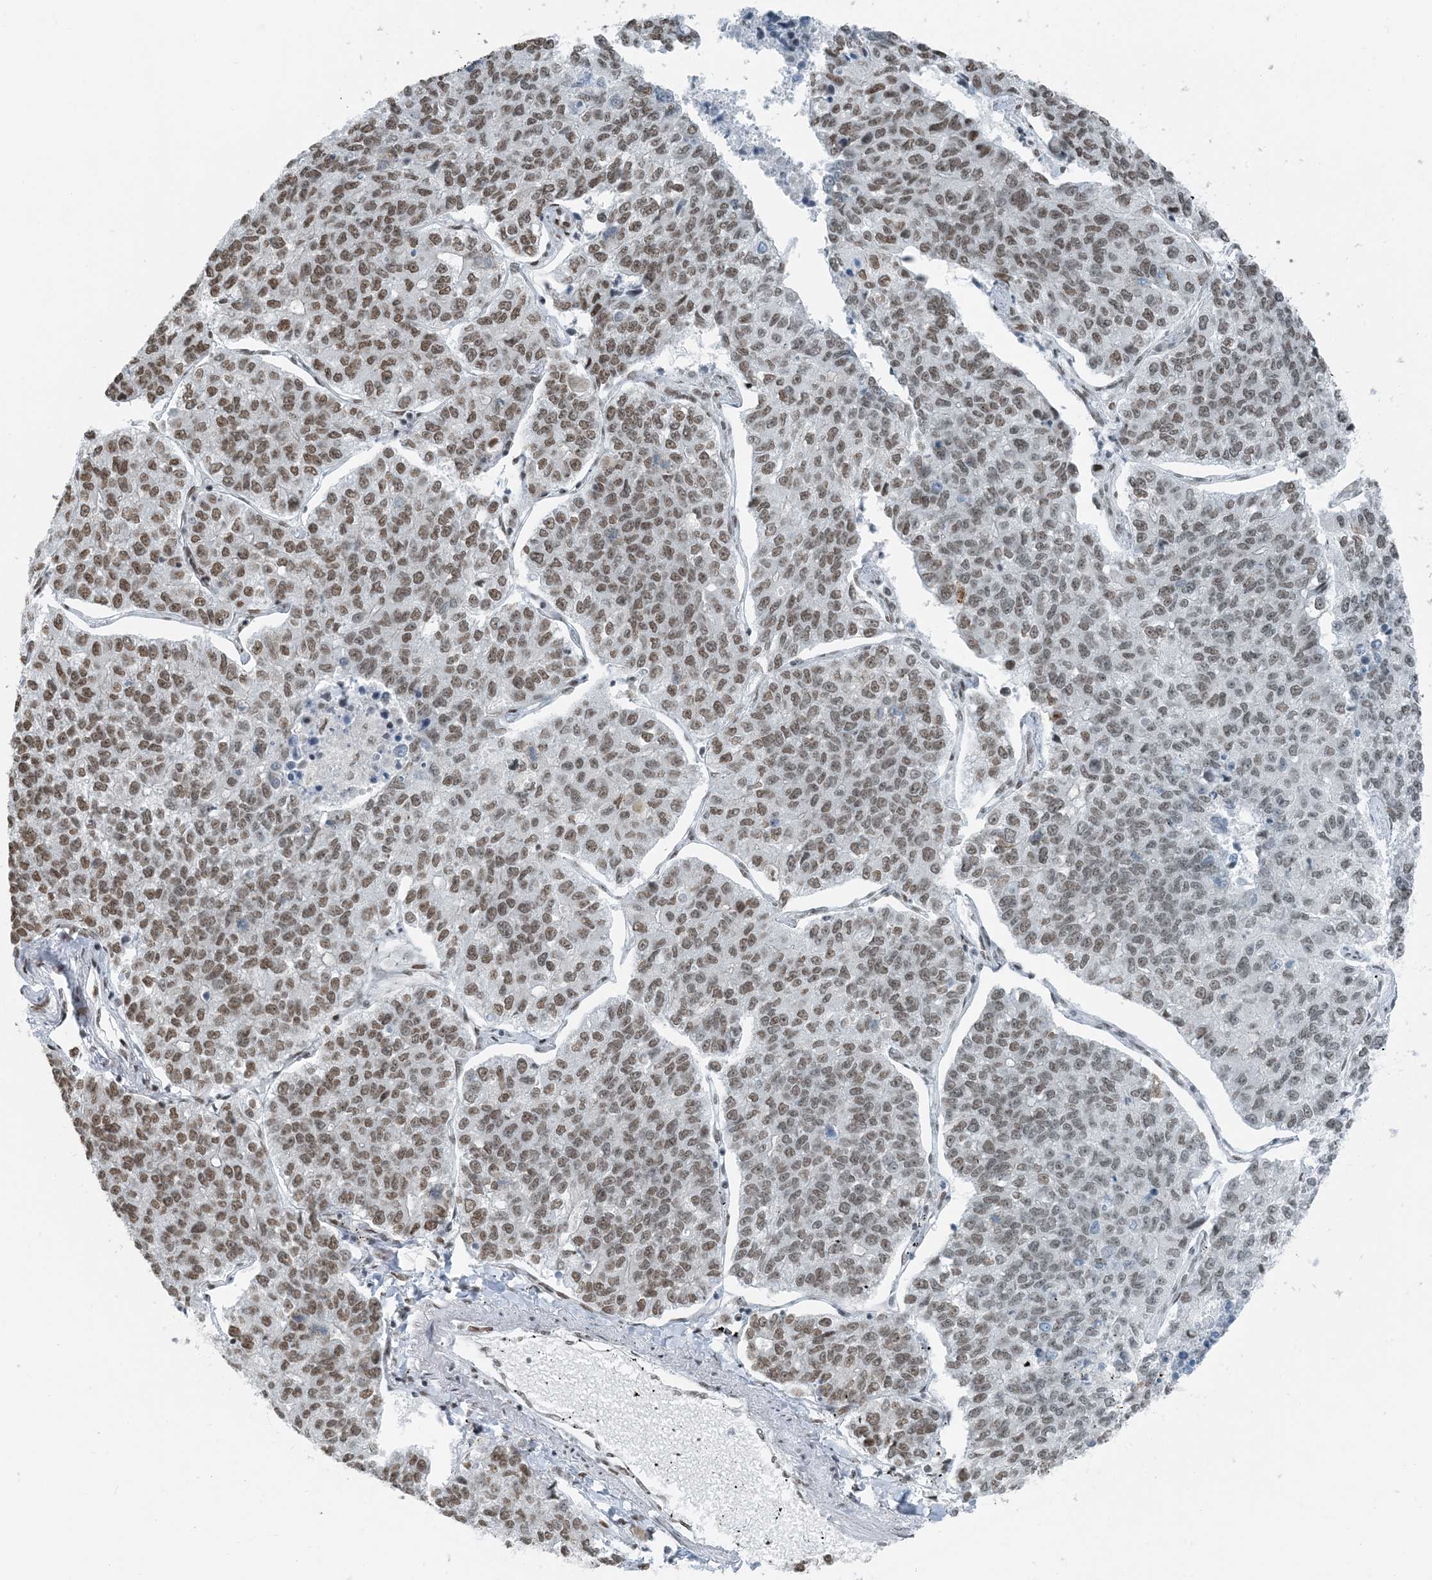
{"staining": {"intensity": "moderate", "quantity": ">75%", "location": "nuclear"}, "tissue": "lung cancer", "cell_type": "Tumor cells", "image_type": "cancer", "snomed": [{"axis": "morphology", "description": "Adenocarcinoma, NOS"}, {"axis": "topography", "description": "Lung"}], "caption": "Adenocarcinoma (lung) stained with a protein marker demonstrates moderate staining in tumor cells.", "gene": "ZNF500", "patient": {"sex": "male", "age": 49}}